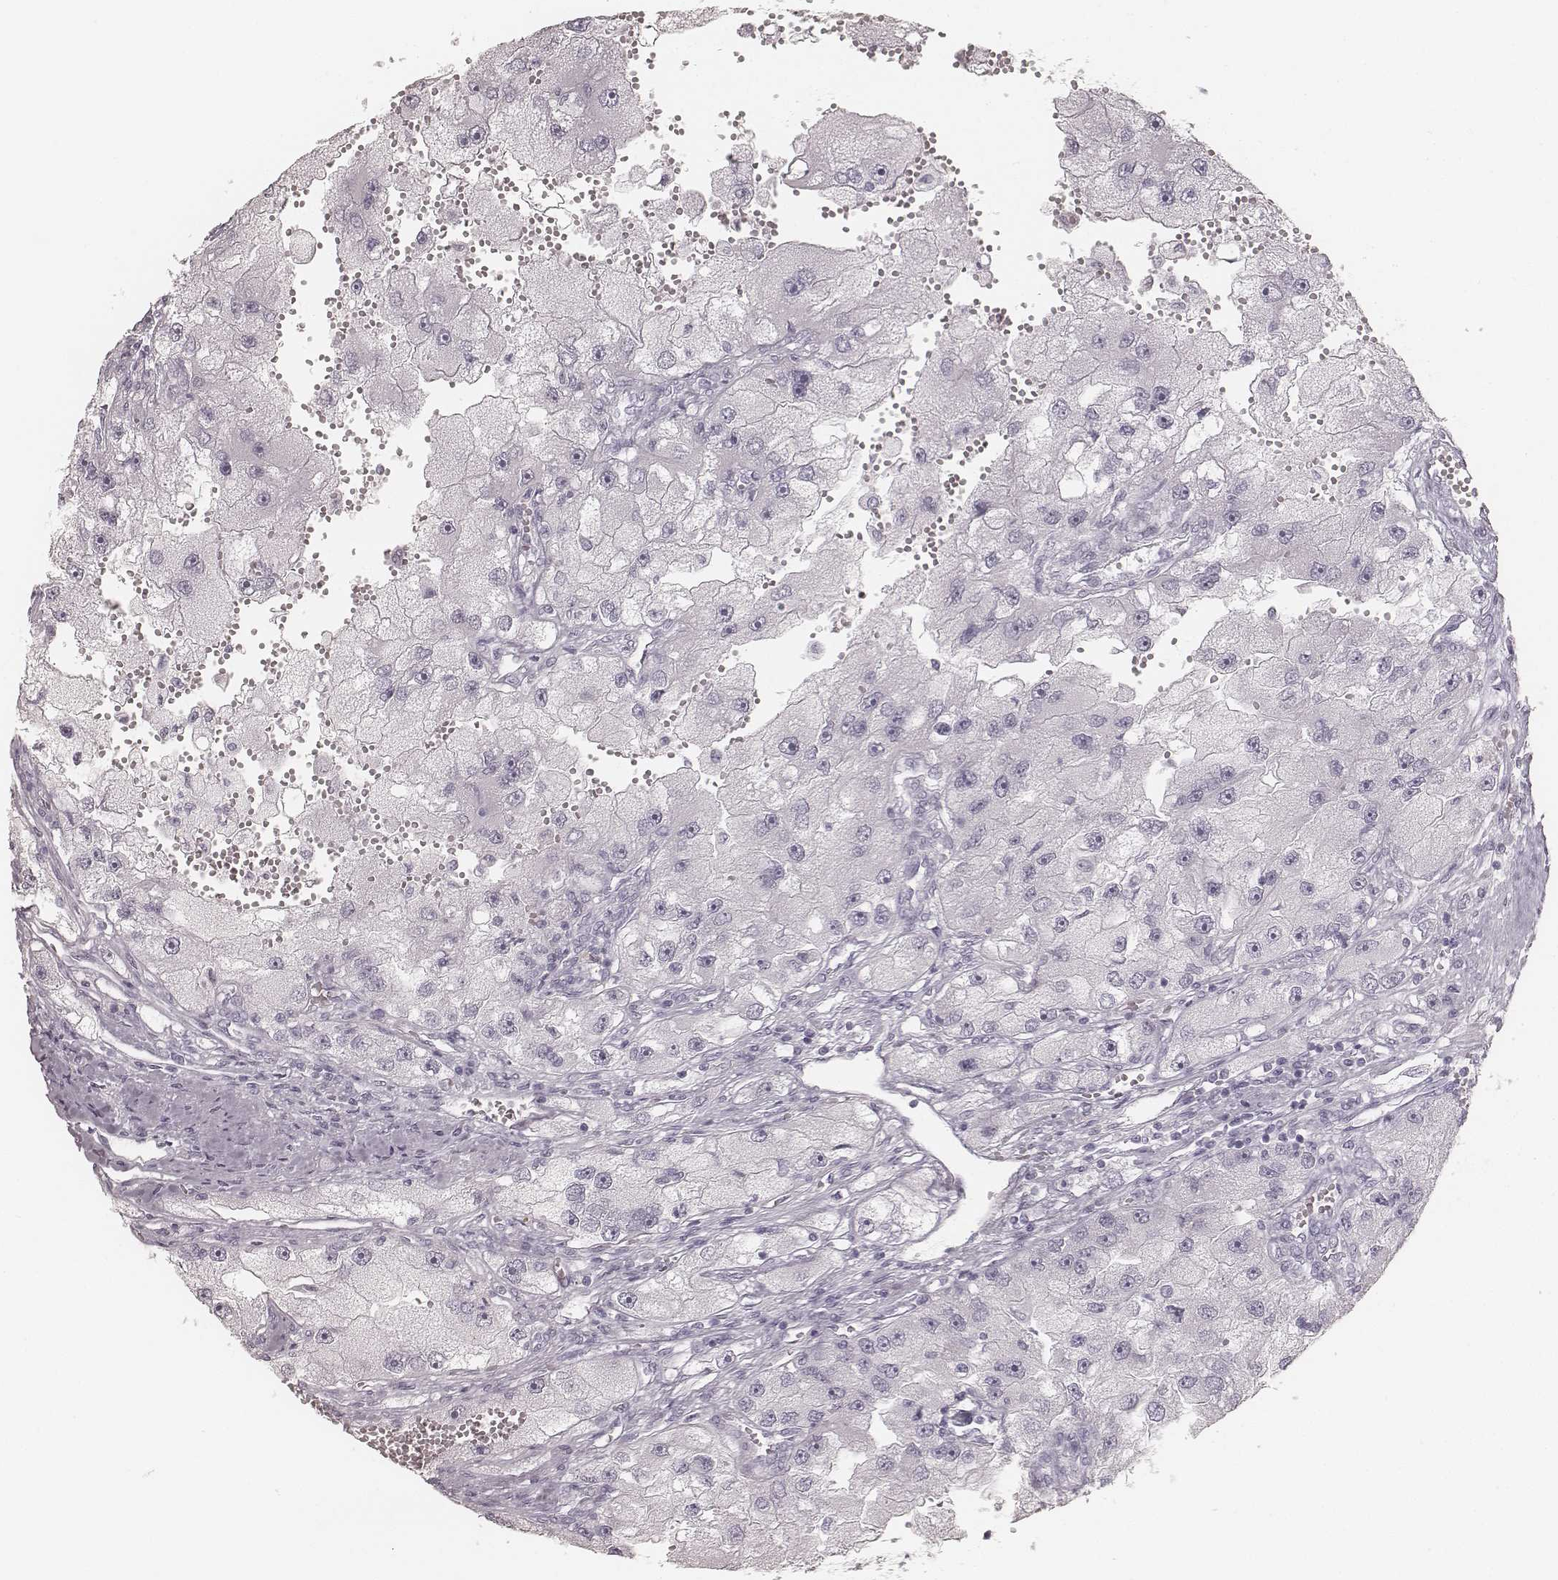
{"staining": {"intensity": "negative", "quantity": "none", "location": "none"}, "tissue": "renal cancer", "cell_type": "Tumor cells", "image_type": "cancer", "snomed": [{"axis": "morphology", "description": "Adenocarcinoma, NOS"}, {"axis": "topography", "description": "Kidney"}], "caption": "Renal cancer (adenocarcinoma) stained for a protein using immunohistochemistry exhibits no expression tumor cells.", "gene": "KRT34", "patient": {"sex": "male", "age": 63}}